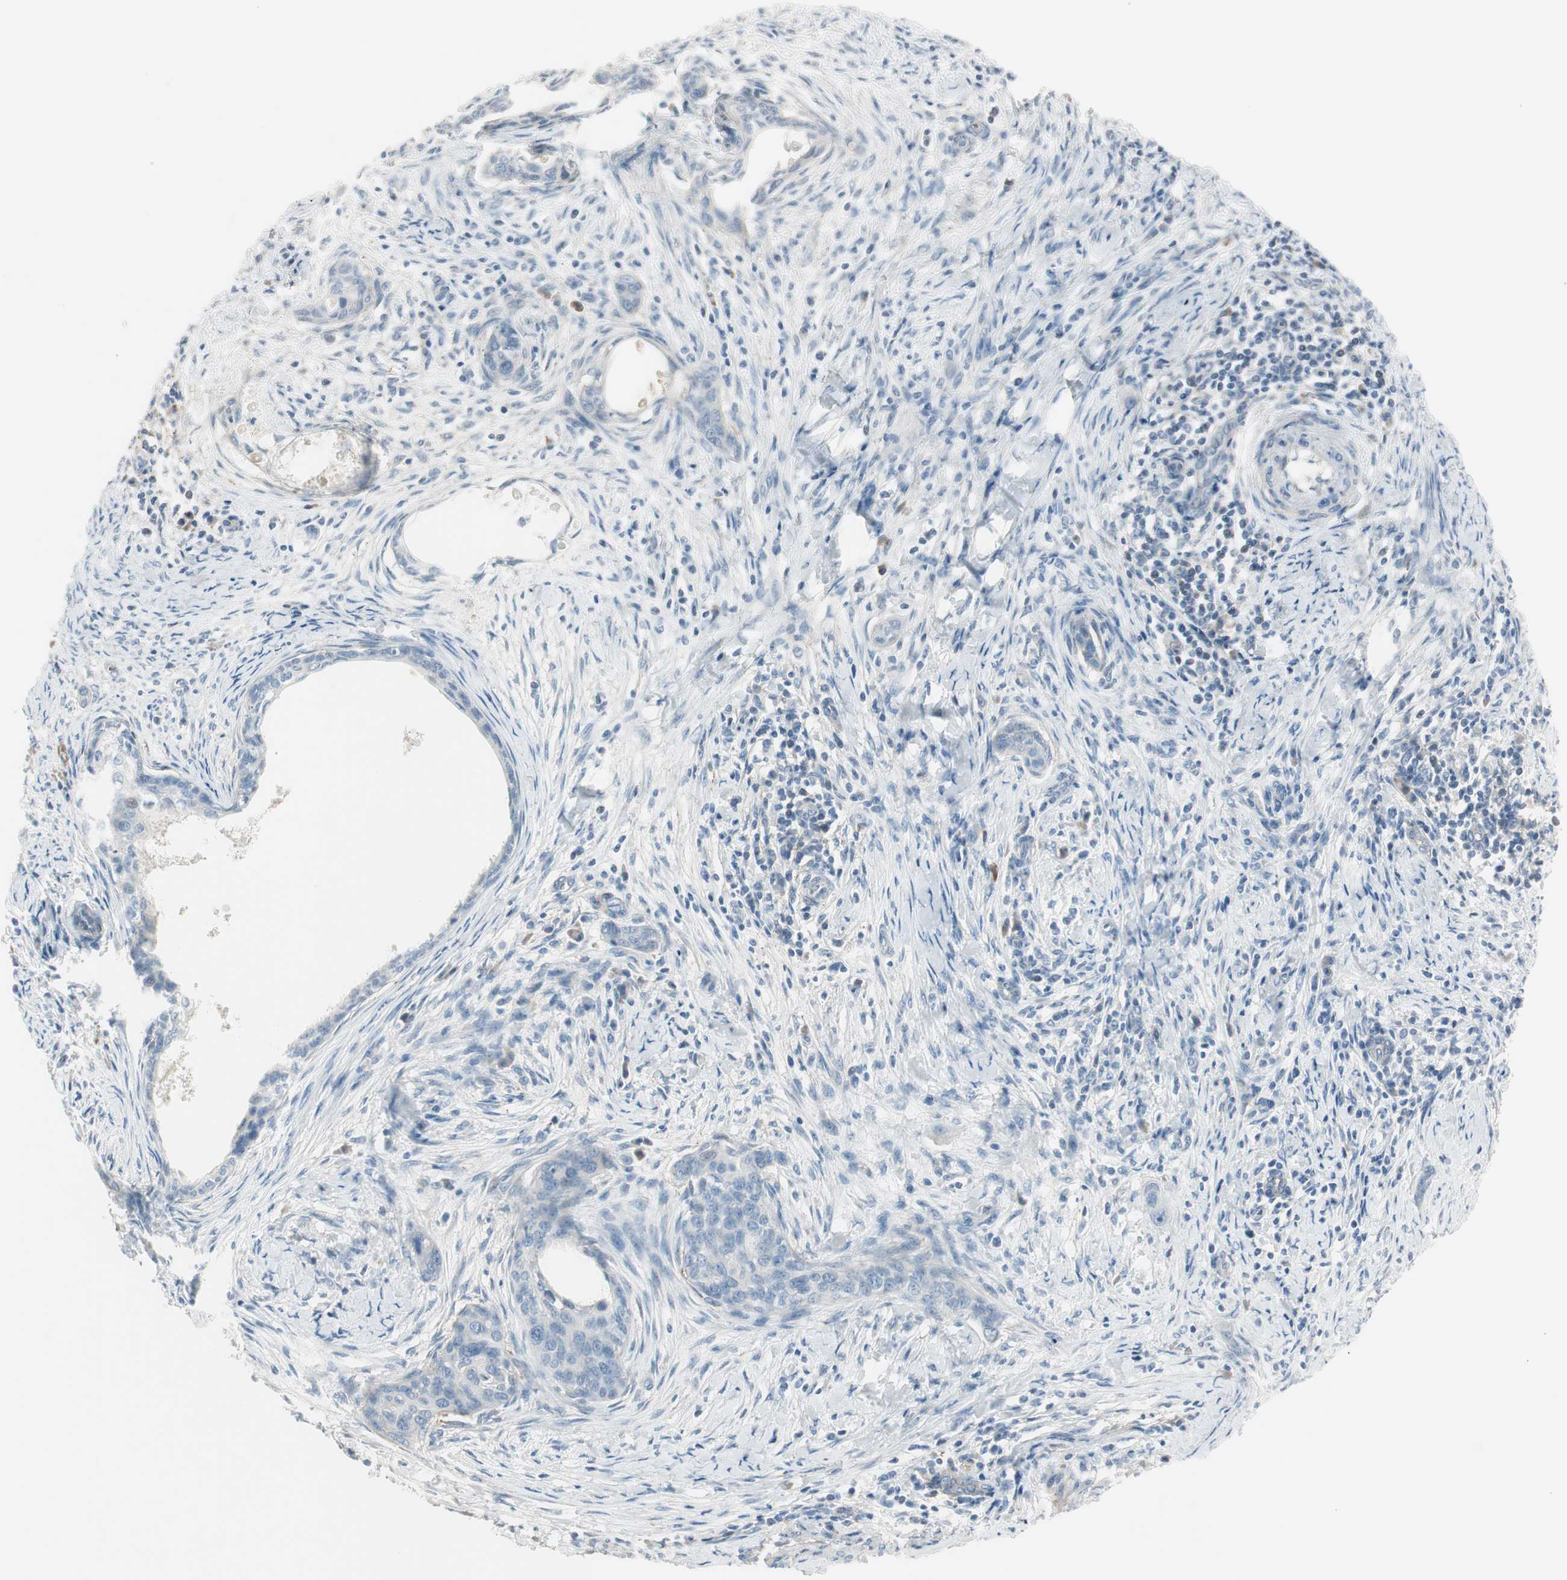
{"staining": {"intensity": "negative", "quantity": "none", "location": "none"}, "tissue": "cervical cancer", "cell_type": "Tumor cells", "image_type": "cancer", "snomed": [{"axis": "morphology", "description": "Squamous cell carcinoma, NOS"}, {"axis": "topography", "description": "Cervix"}], "caption": "Protein analysis of cervical cancer exhibits no significant expression in tumor cells.", "gene": "CACNA2D1", "patient": {"sex": "female", "age": 33}}